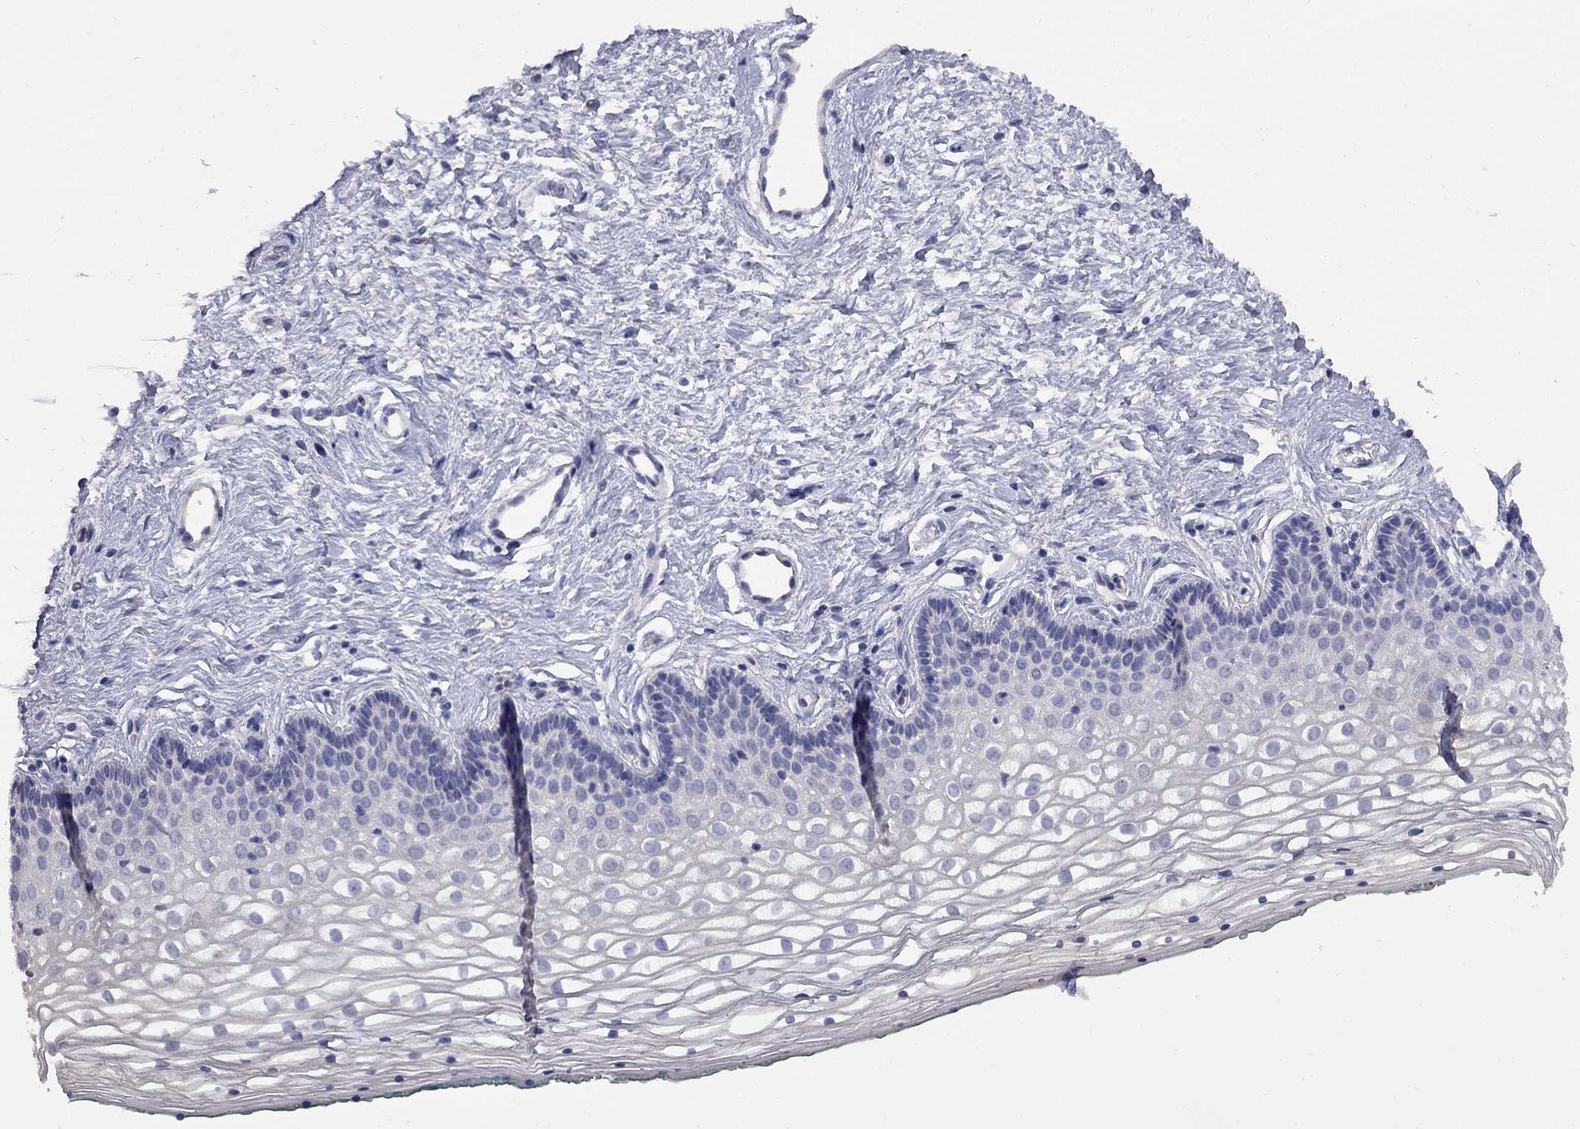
{"staining": {"intensity": "negative", "quantity": "none", "location": "none"}, "tissue": "vagina", "cell_type": "Squamous epithelial cells", "image_type": "normal", "snomed": [{"axis": "morphology", "description": "Normal tissue, NOS"}, {"axis": "topography", "description": "Vagina"}], "caption": "Immunohistochemical staining of normal vagina shows no significant expression in squamous epithelial cells. (Brightfield microscopy of DAB (3,3'-diaminobenzidine) immunohistochemistry (IHC) at high magnification).", "gene": "MTHFR", "patient": {"sex": "female", "age": 36}}